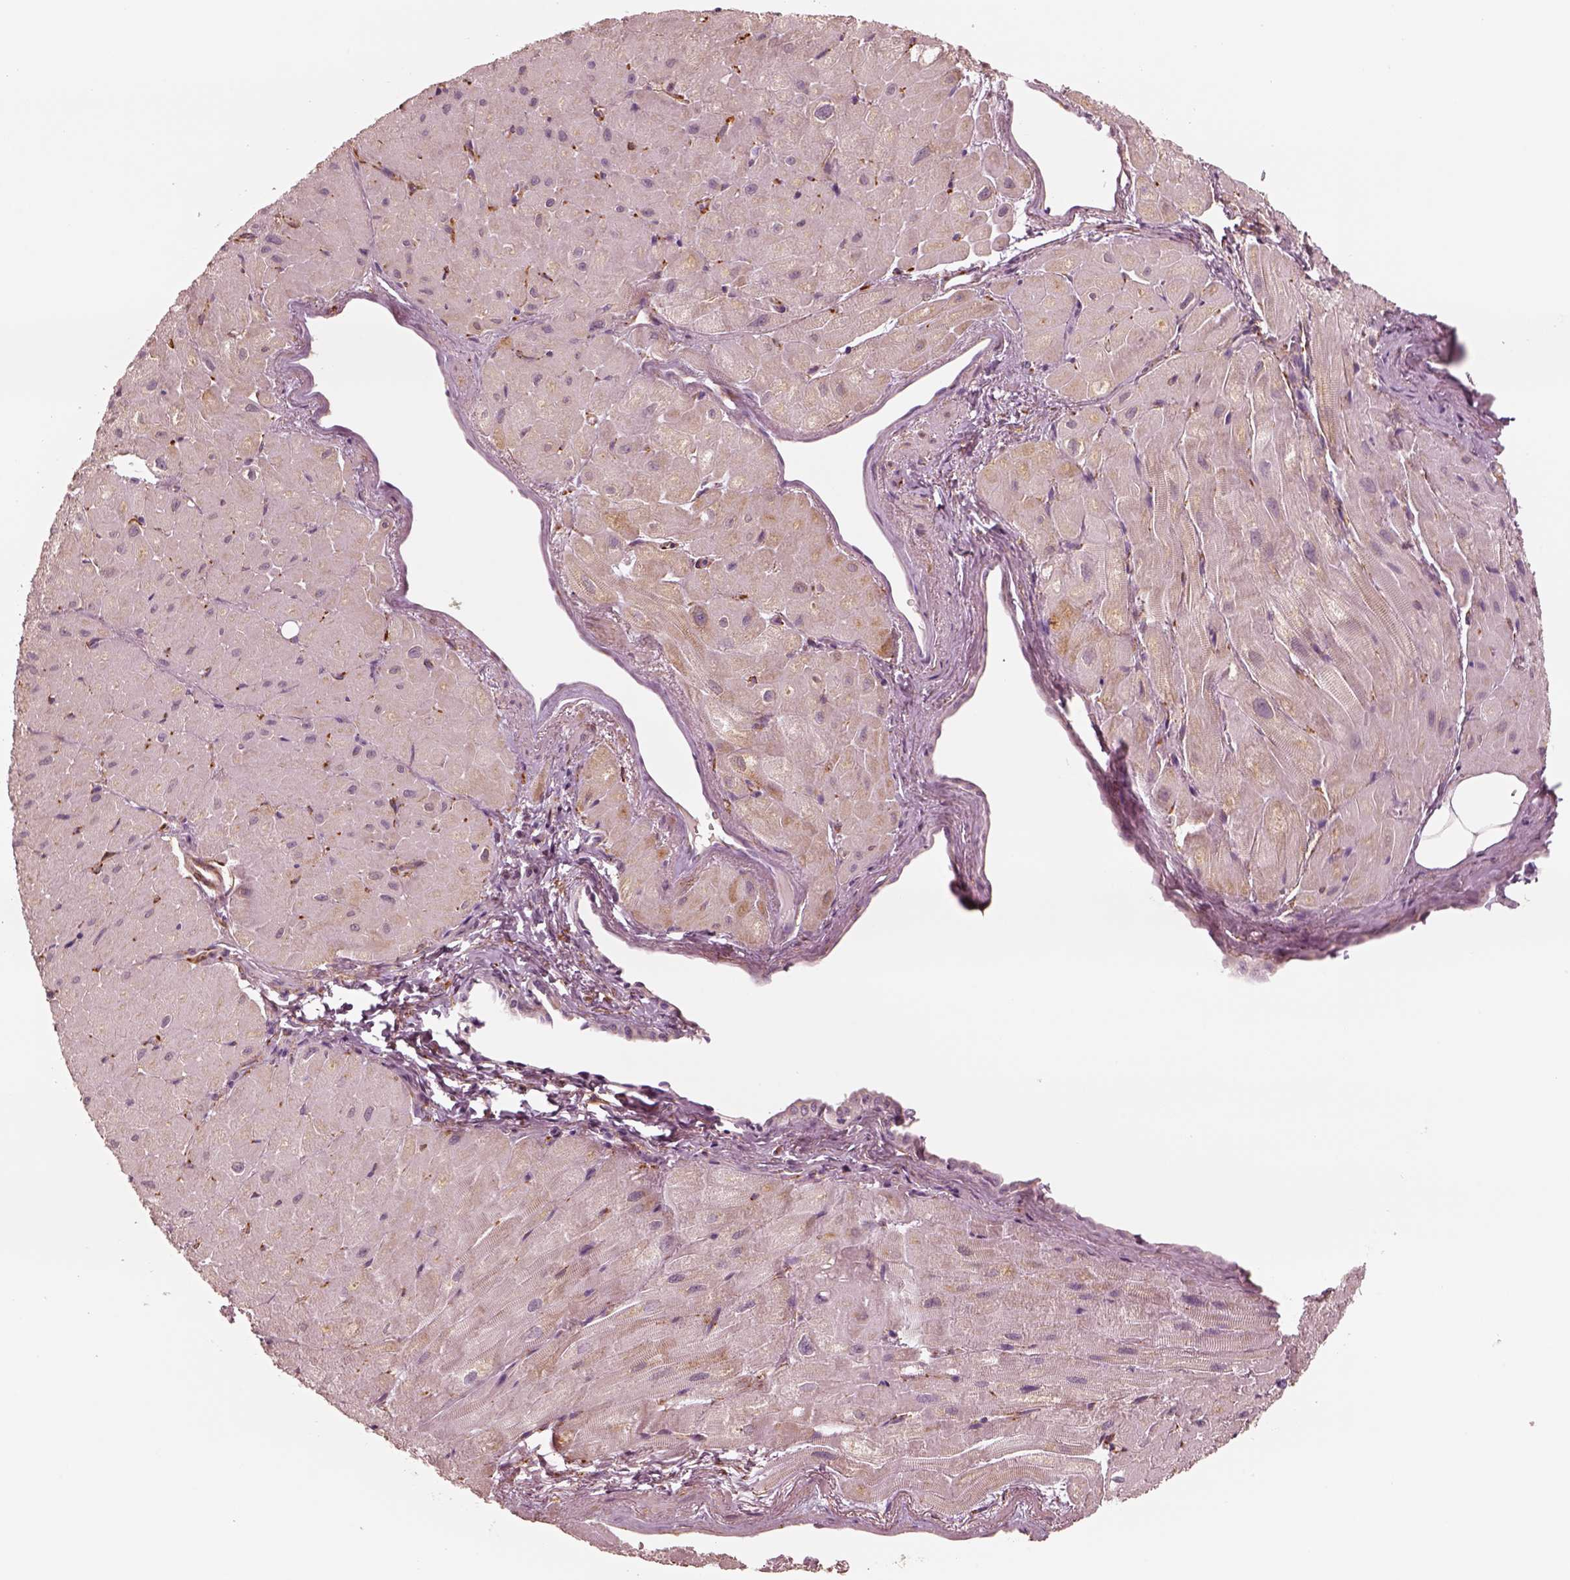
{"staining": {"intensity": "negative", "quantity": "none", "location": "none"}, "tissue": "heart muscle", "cell_type": "Cardiomyocytes", "image_type": "normal", "snomed": [{"axis": "morphology", "description": "Normal tissue, NOS"}, {"axis": "topography", "description": "Heart"}], "caption": "A high-resolution image shows immunohistochemistry (IHC) staining of normal heart muscle, which exhibits no significant positivity in cardiomyocytes.", "gene": "DNAAF9", "patient": {"sex": "male", "age": 62}}